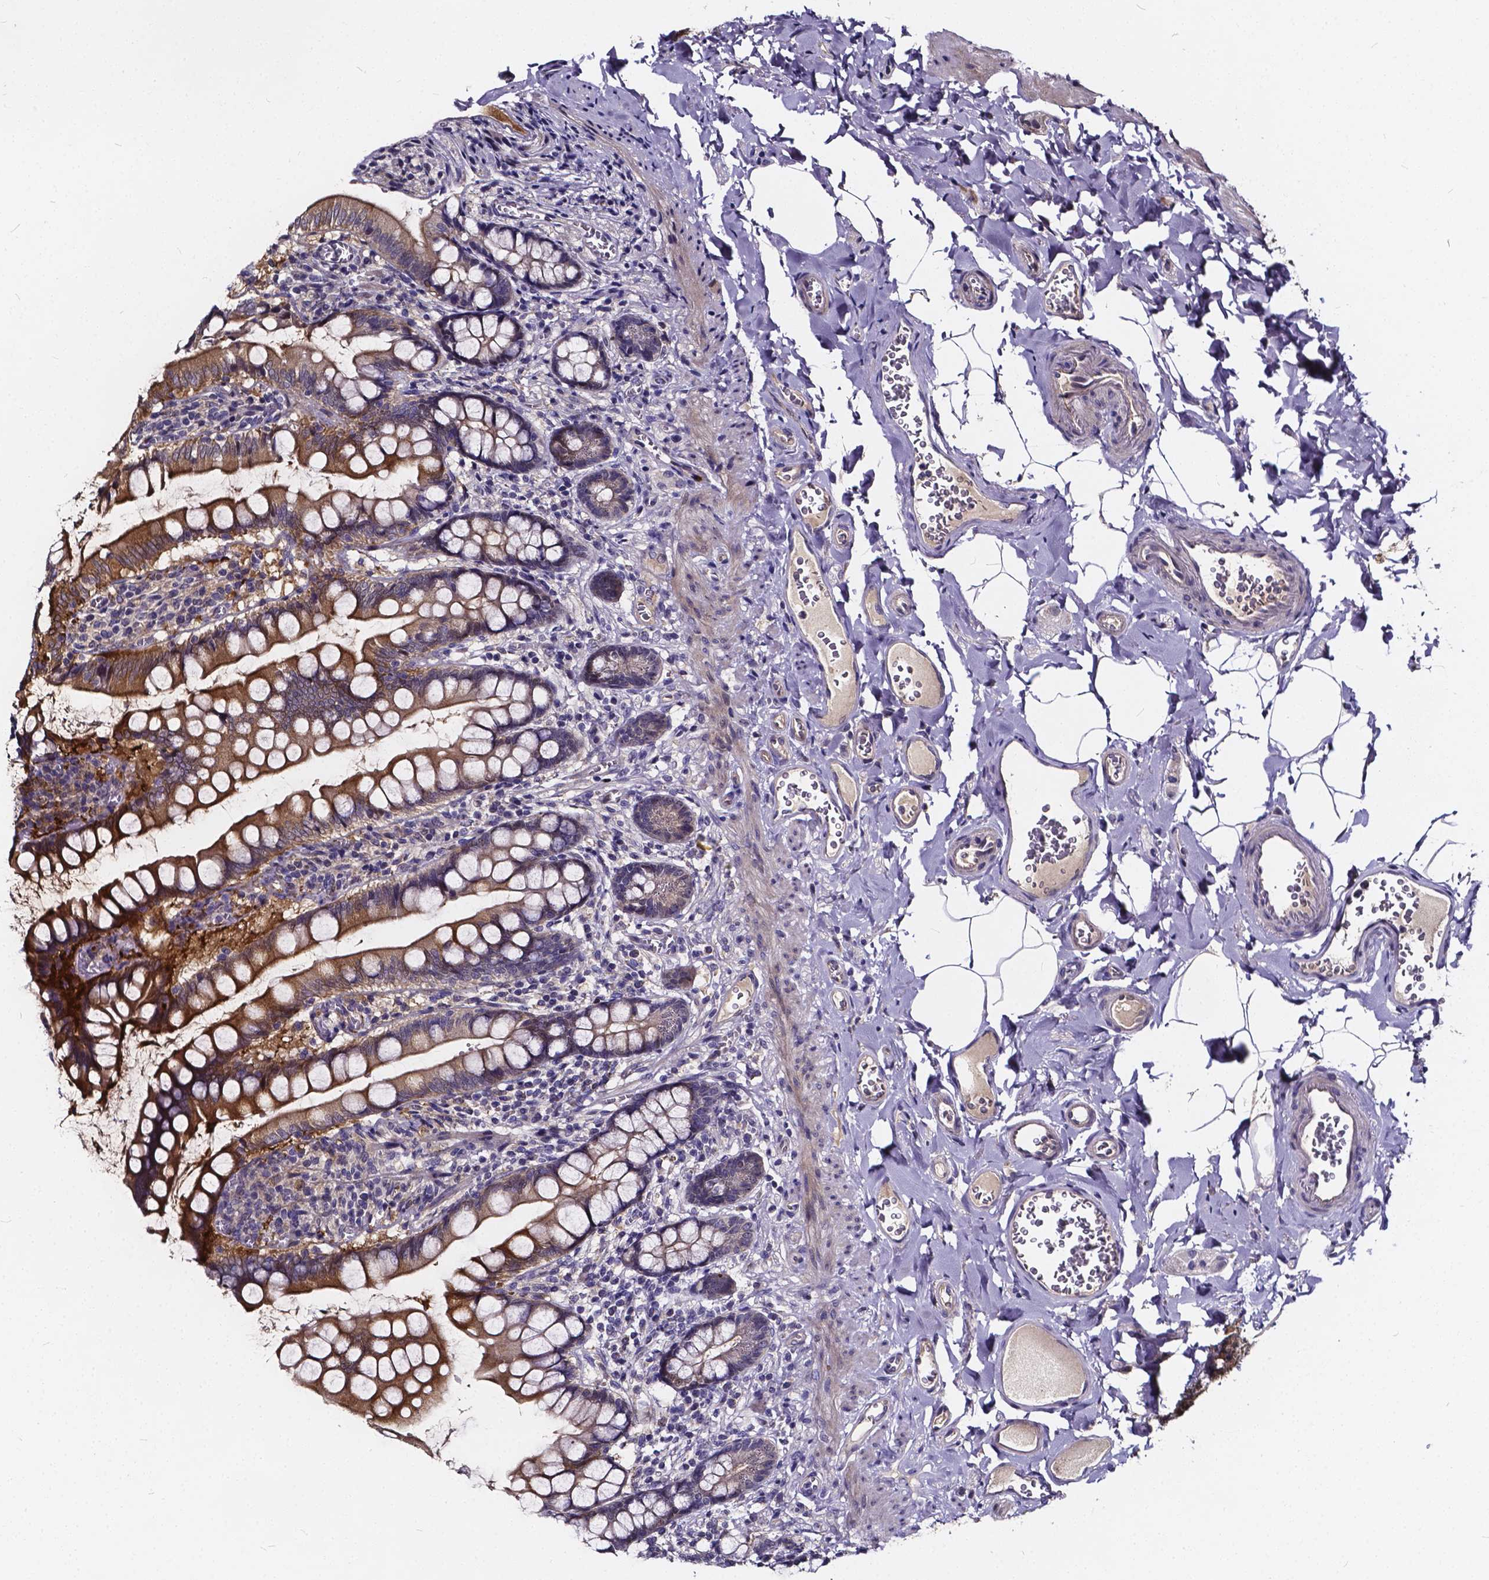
{"staining": {"intensity": "strong", "quantity": ">75%", "location": "cytoplasmic/membranous"}, "tissue": "small intestine", "cell_type": "Glandular cells", "image_type": "normal", "snomed": [{"axis": "morphology", "description": "Normal tissue, NOS"}, {"axis": "topography", "description": "Small intestine"}], "caption": "Unremarkable small intestine demonstrates strong cytoplasmic/membranous positivity in approximately >75% of glandular cells, visualized by immunohistochemistry. (DAB IHC, brown staining for protein, blue staining for nuclei).", "gene": "SOWAHA", "patient": {"sex": "female", "age": 56}}